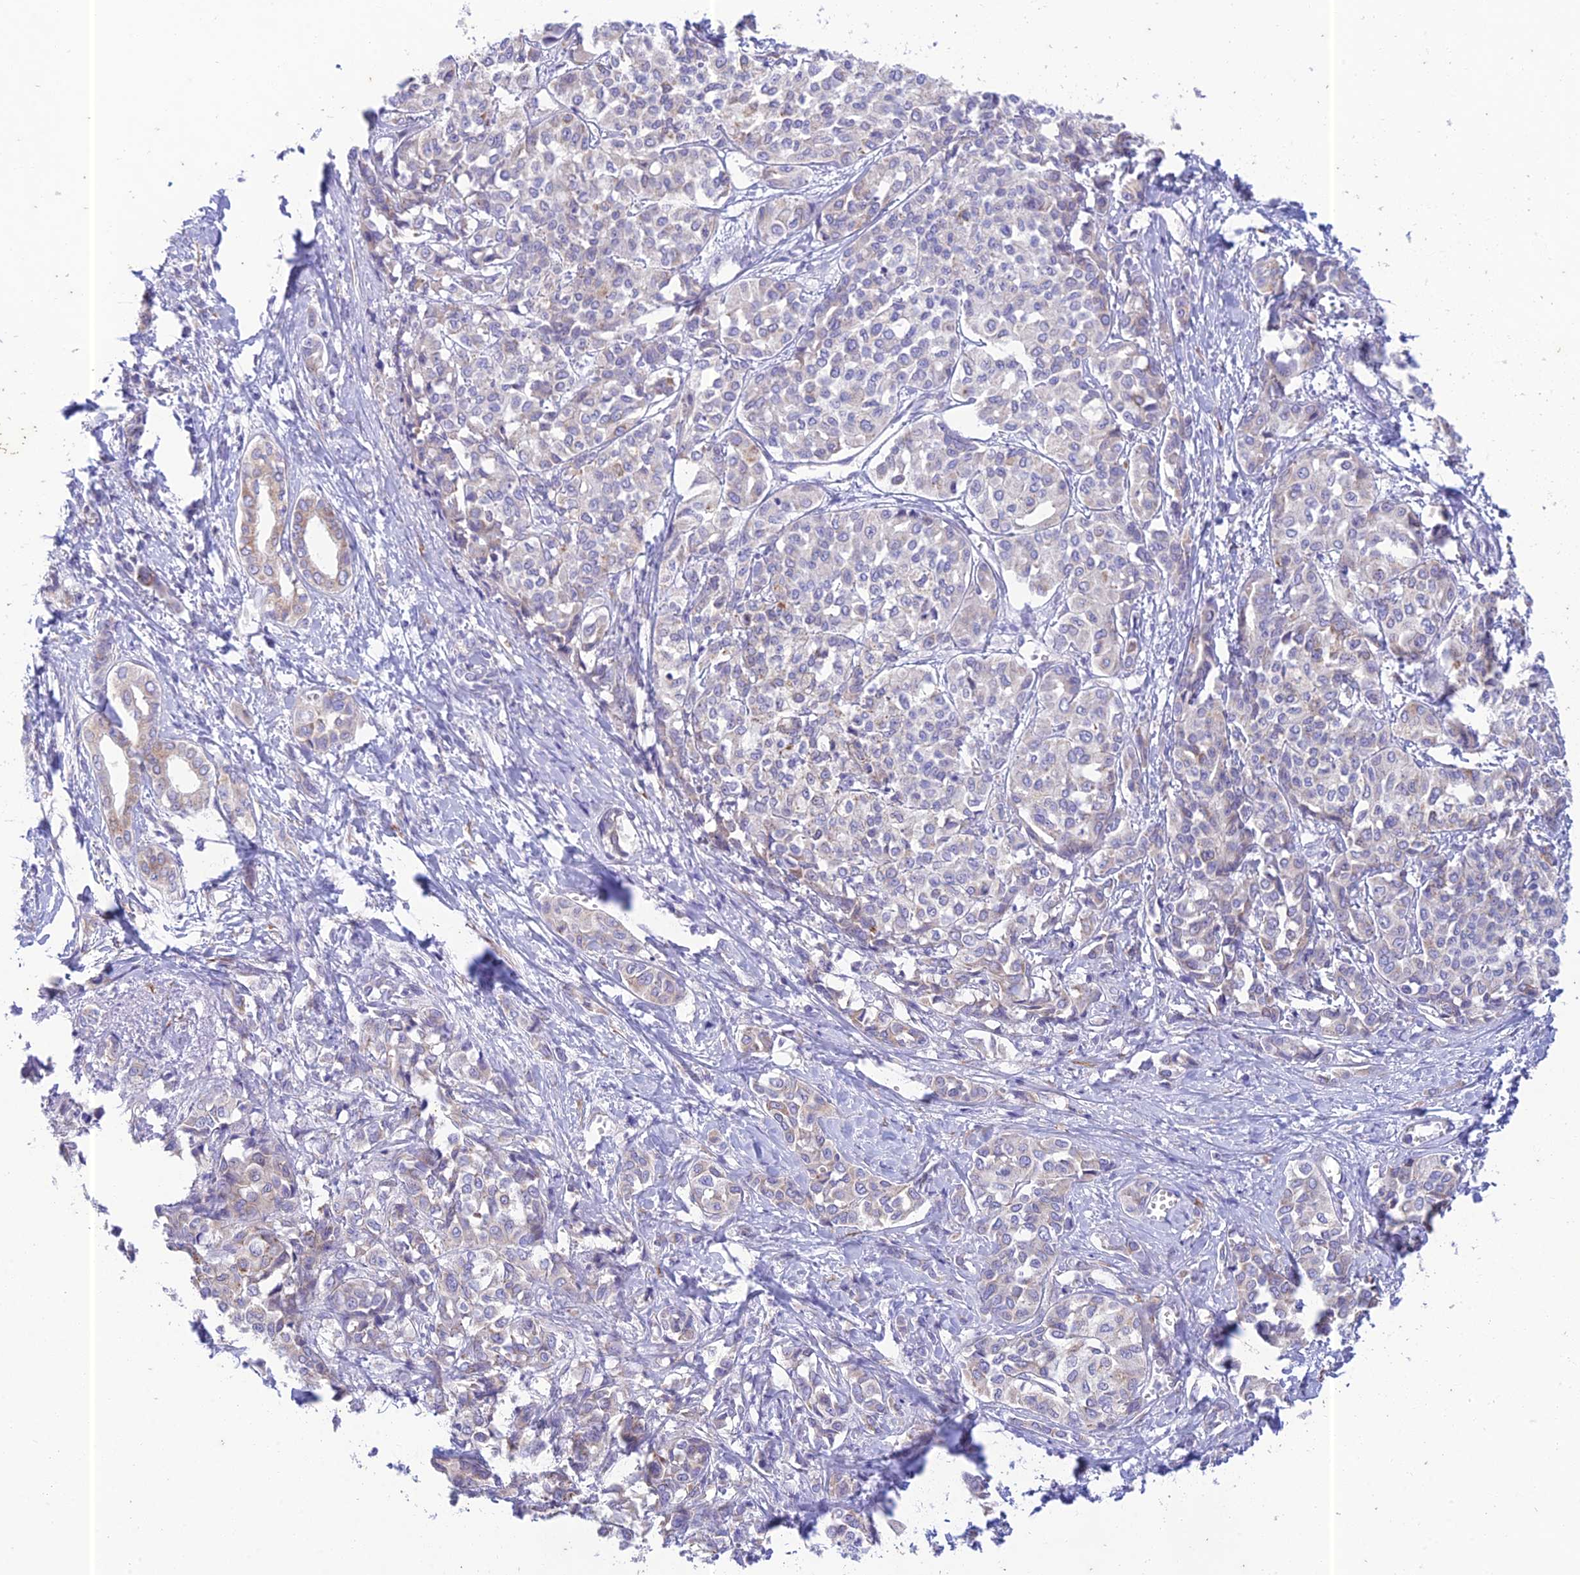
{"staining": {"intensity": "negative", "quantity": "none", "location": "none"}, "tissue": "liver cancer", "cell_type": "Tumor cells", "image_type": "cancer", "snomed": [{"axis": "morphology", "description": "Cholangiocarcinoma"}, {"axis": "topography", "description": "Liver"}], "caption": "Liver cancer was stained to show a protein in brown. There is no significant staining in tumor cells. (Immunohistochemistry, brightfield microscopy, high magnification).", "gene": "PTCD2", "patient": {"sex": "female", "age": 77}}